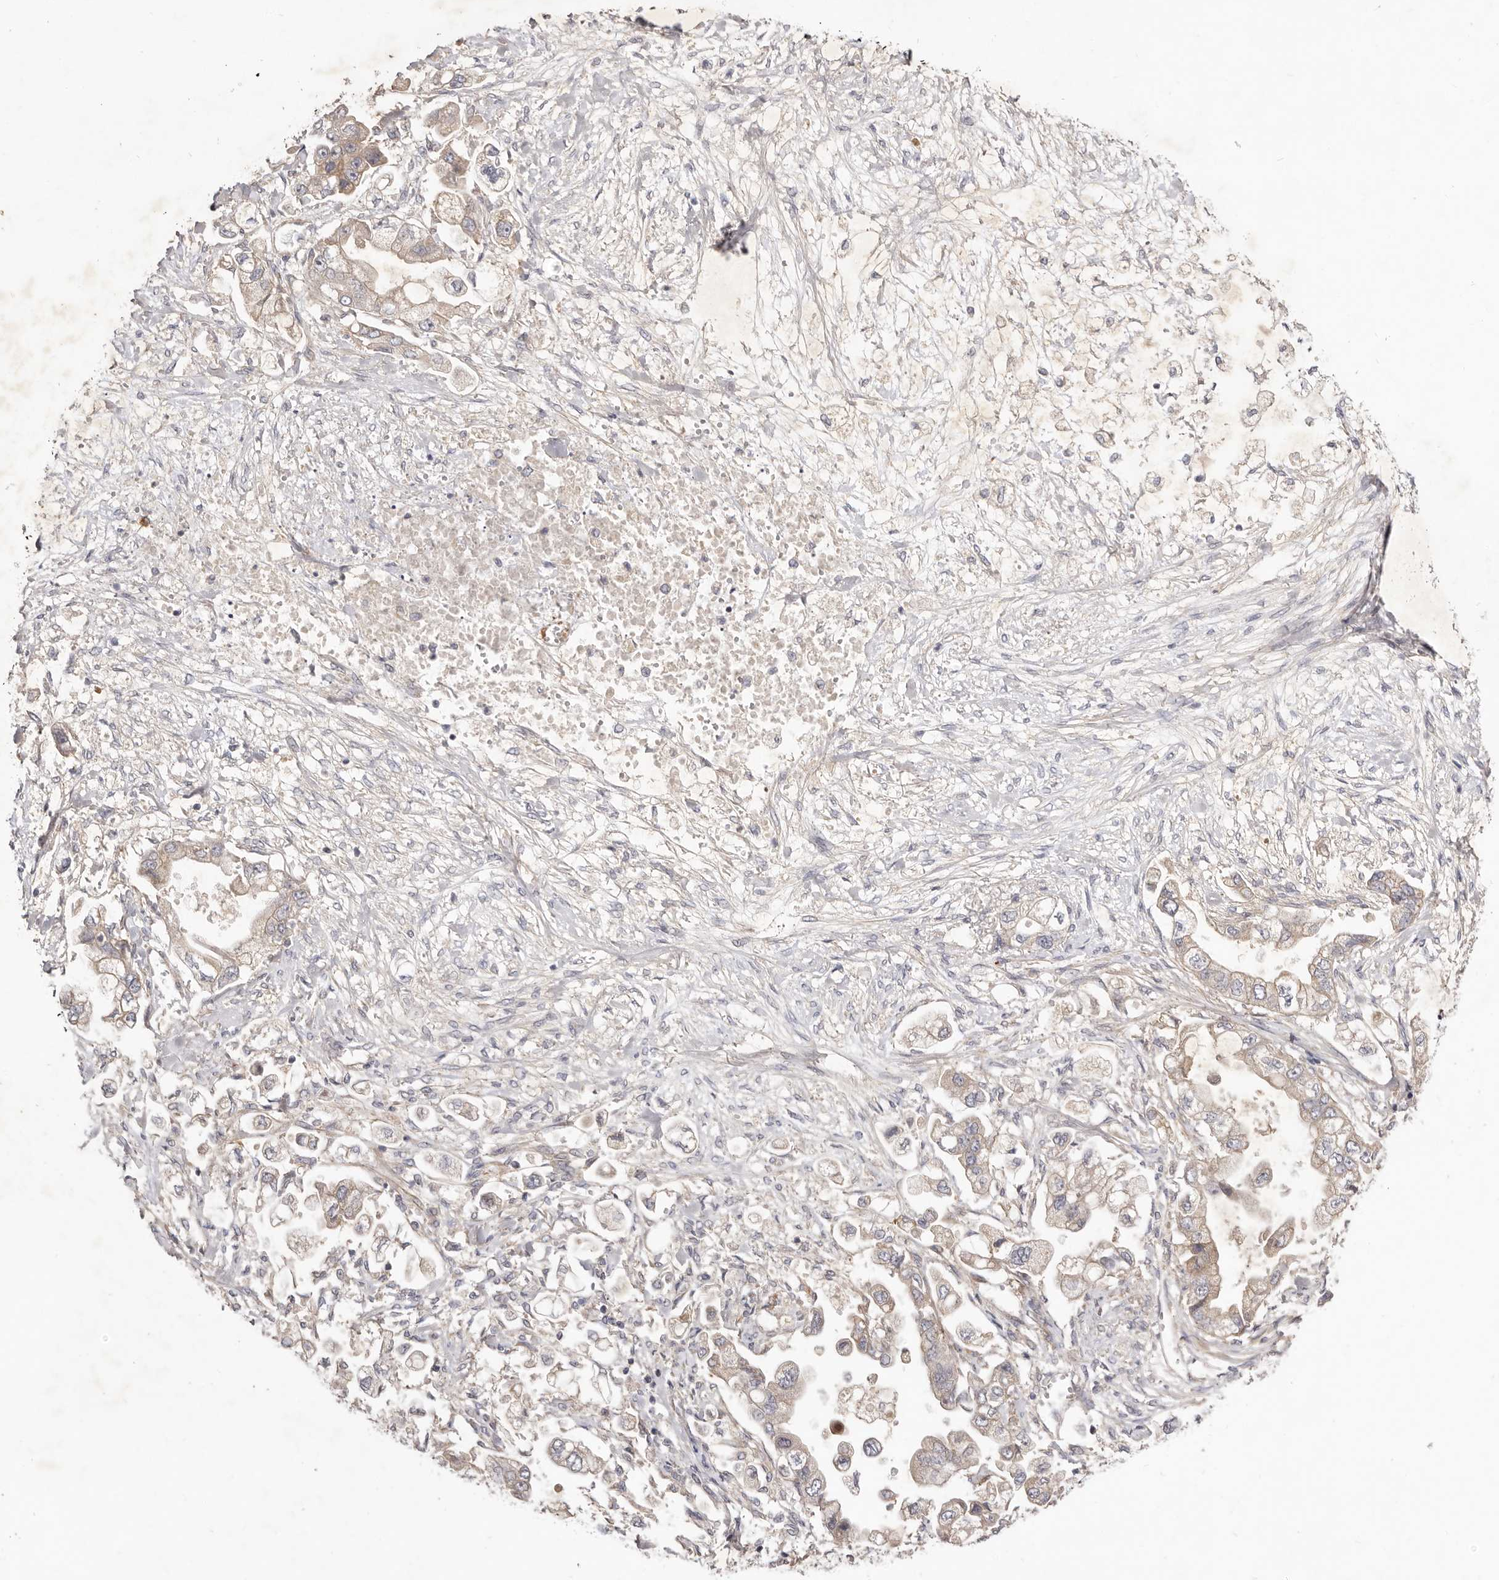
{"staining": {"intensity": "weak", "quantity": ">75%", "location": "cytoplasmic/membranous"}, "tissue": "stomach cancer", "cell_type": "Tumor cells", "image_type": "cancer", "snomed": [{"axis": "morphology", "description": "Adenocarcinoma, NOS"}, {"axis": "topography", "description": "Stomach"}], "caption": "A micrograph showing weak cytoplasmic/membranous expression in approximately >75% of tumor cells in stomach cancer (adenocarcinoma), as visualized by brown immunohistochemical staining.", "gene": "ADAMTS9", "patient": {"sex": "male", "age": 62}}